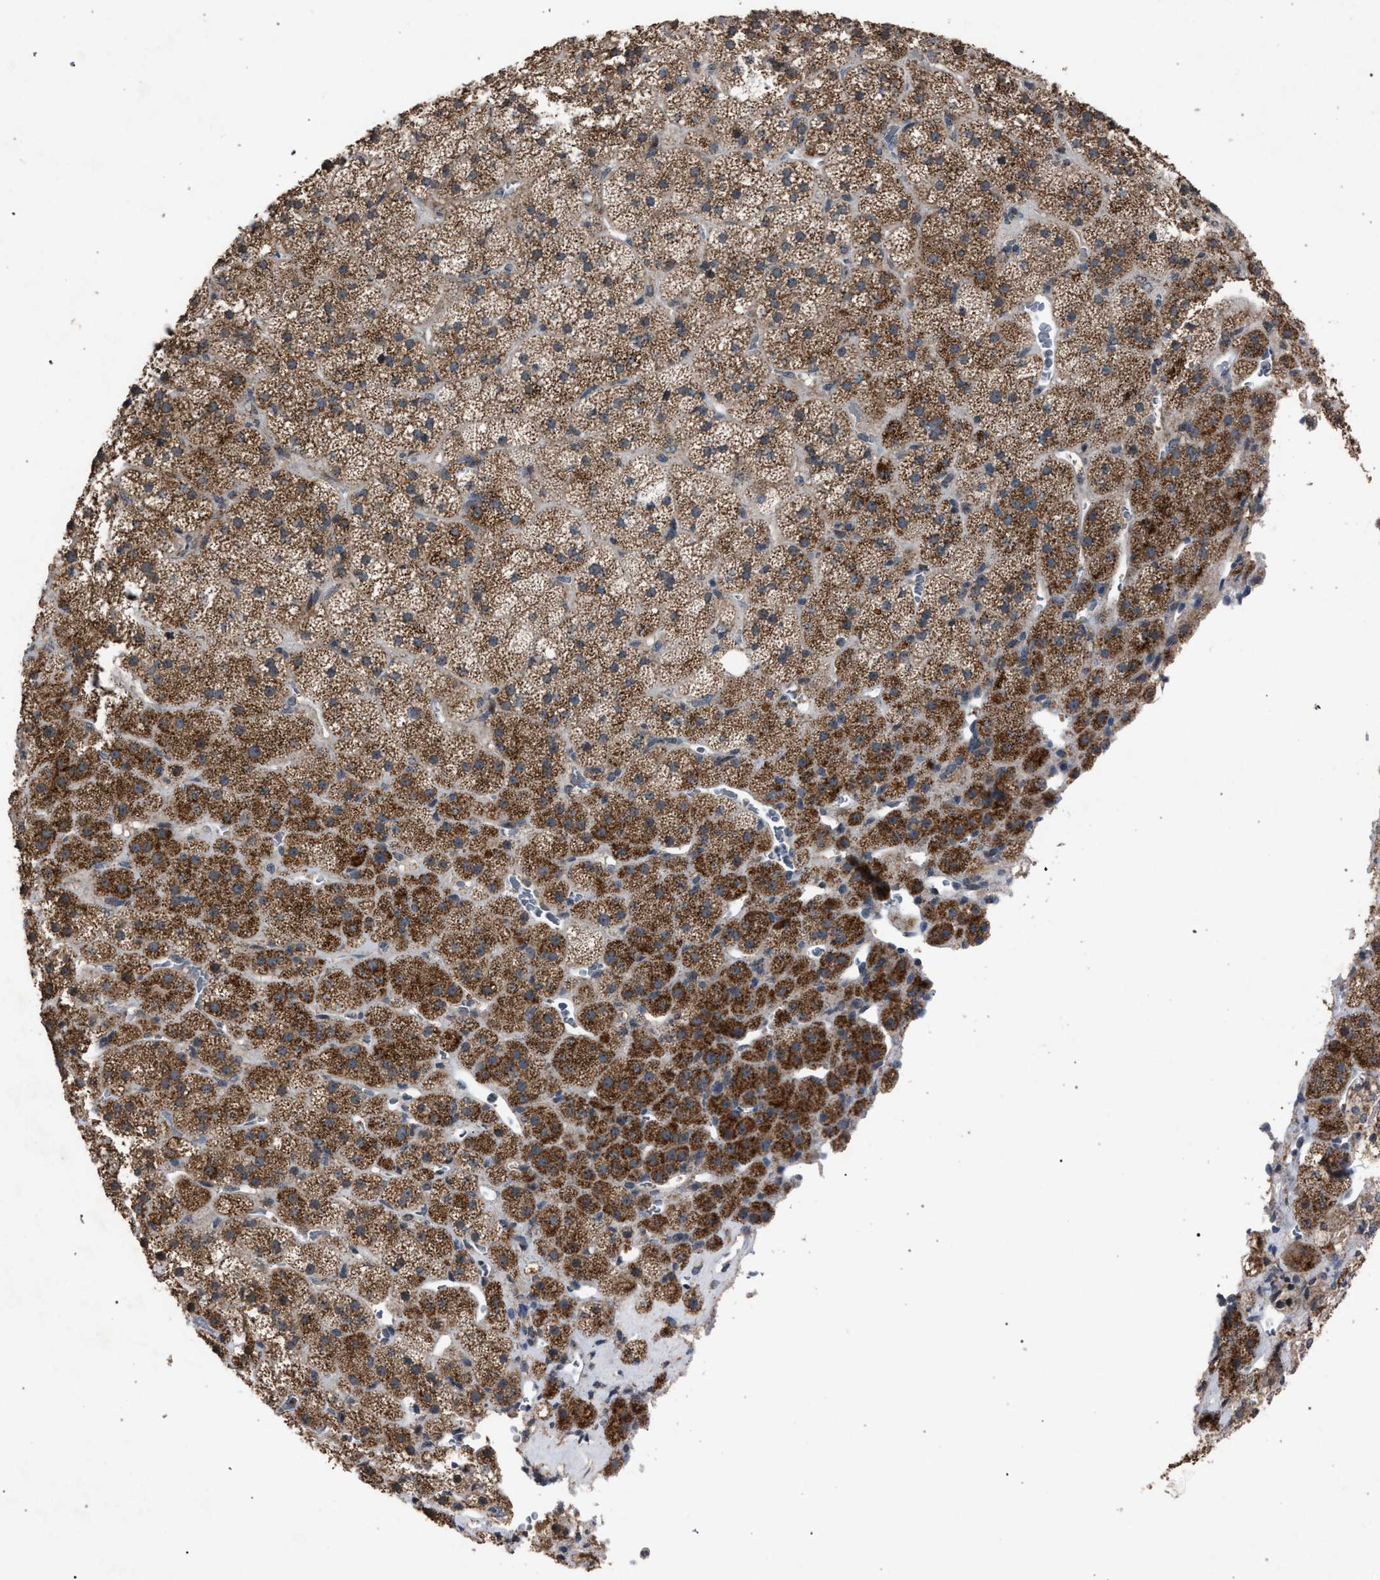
{"staining": {"intensity": "moderate", "quantity": ">75%", "location": "cytoplasmic/membranous"}, "tissue": "adrenal gland", "cell_type": "Glandular cells", "image_type": "normal", "snomed": [{"axis": "morphology", "description": "Normal tissue, NOS"}, {"axis": "topography", "description": "Adrenal gland"}], "caption": "The photomicrograph displays staining of normal adrenal gland, revealing moderate cytoplasmic/membranous protein staining (brown color) within glandular cells. The staining was performed using DAB, with brown indicating positive protein expression. Nuclei are stained blue with hematoxylin.", "gene": "HSD17B4", "patient": {"sex": "male", "age": 57}}